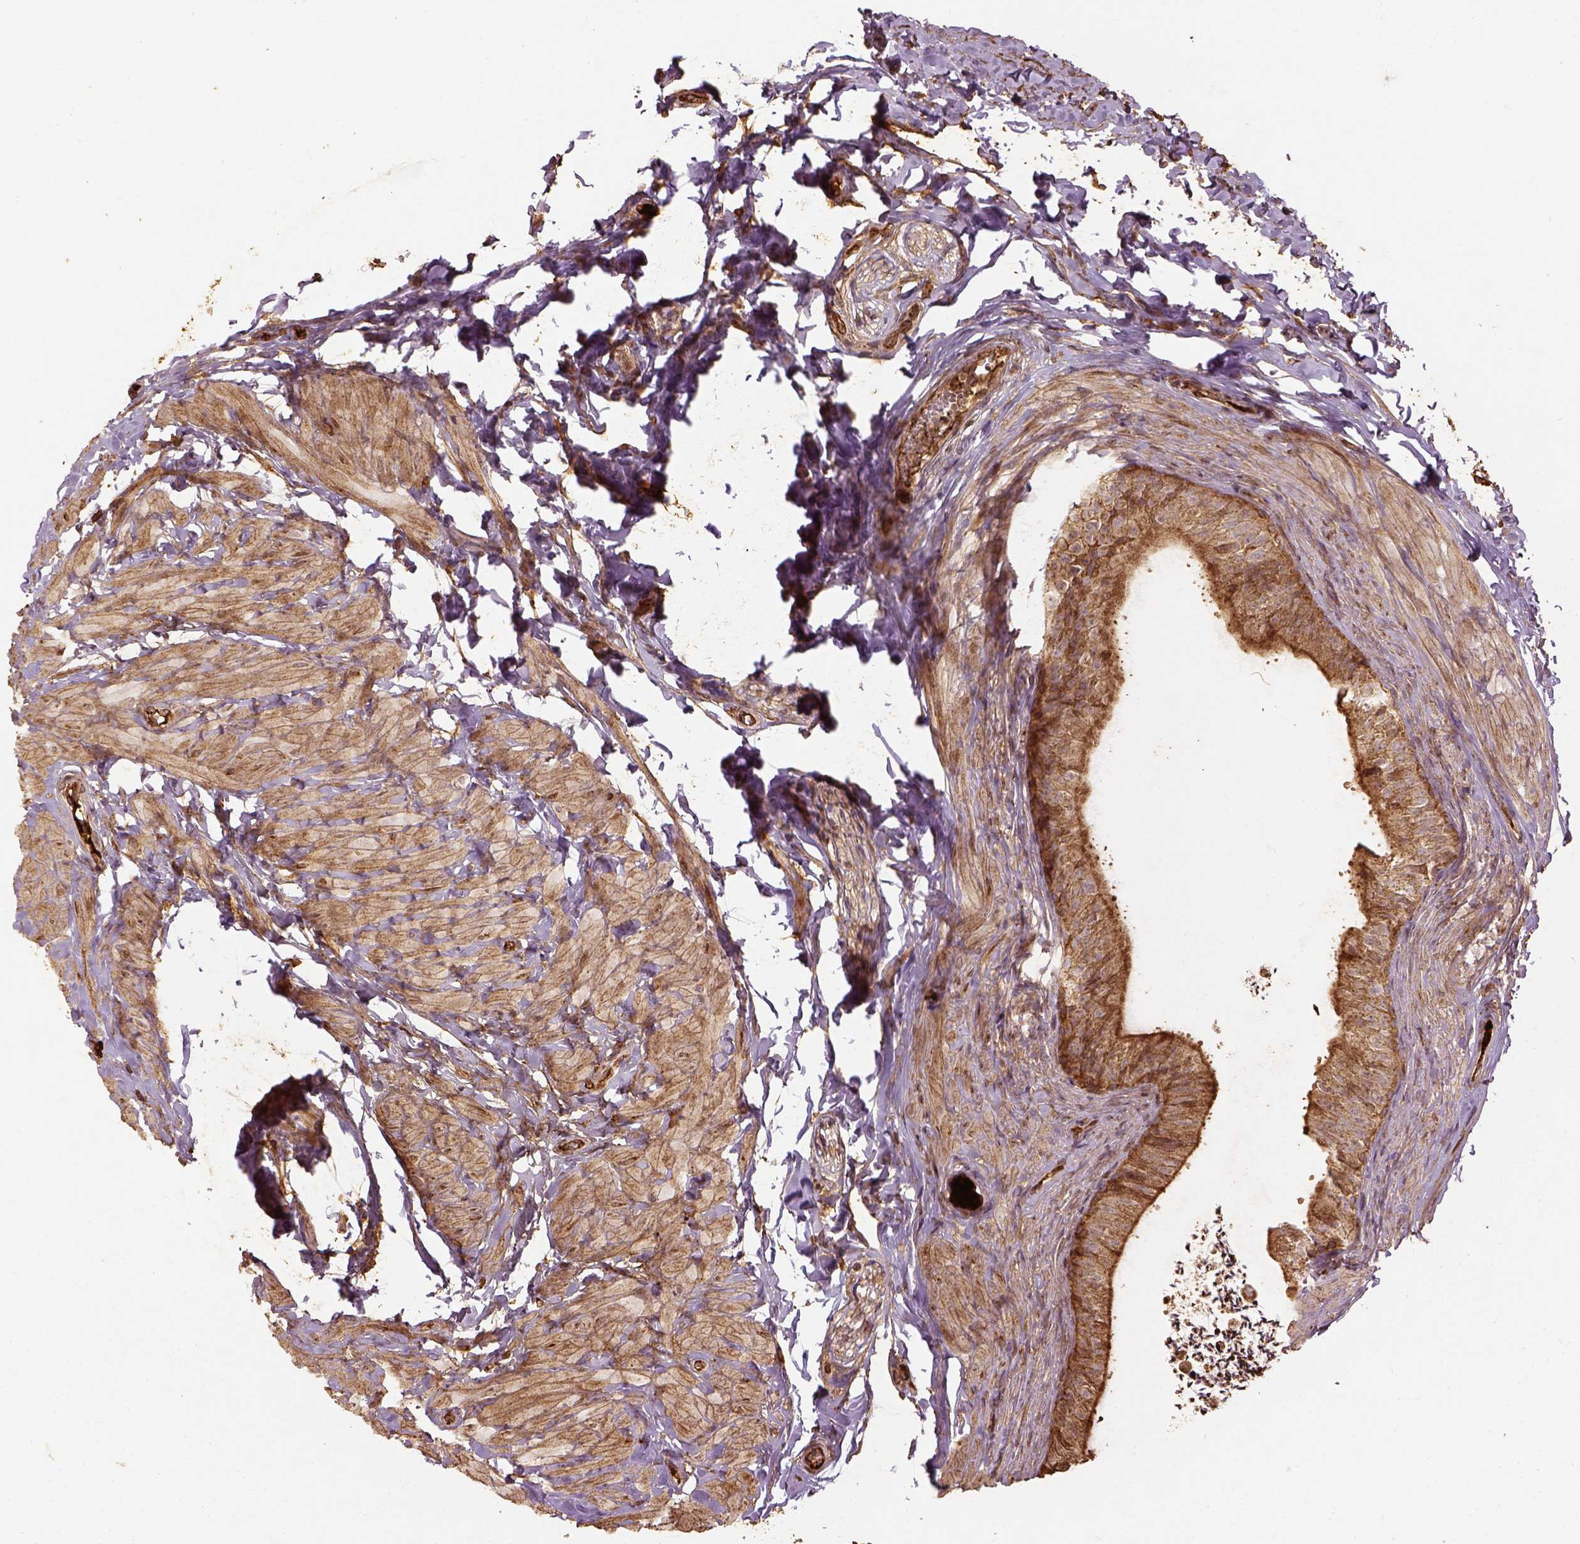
{"staining": {"intensity": "moderate", "quantity": ">75%", "location": "cytoplasmic/membranous"}, "tissue": "epididymis", "cell_type": "Glandular cells", "image_type": "normal", "snomed": [{"axis": "morphology", "description": "Normal tissue, NOS"}, {"axis": "topography", "description": "Epididymis, spermatic cord, NOS"}, {"axis": "topography", "description": "Epididymis"}, {"axis": "topography", "description": "Peripheral nerve tissue"}], "caption": "Protein staining demonstrates moderate cytoplasmic/membranous staining in approximately >75% of glandular cells in normal epididymis.", "gene": "VEGFA", "patient": {"sex": "male", "age": 29}}